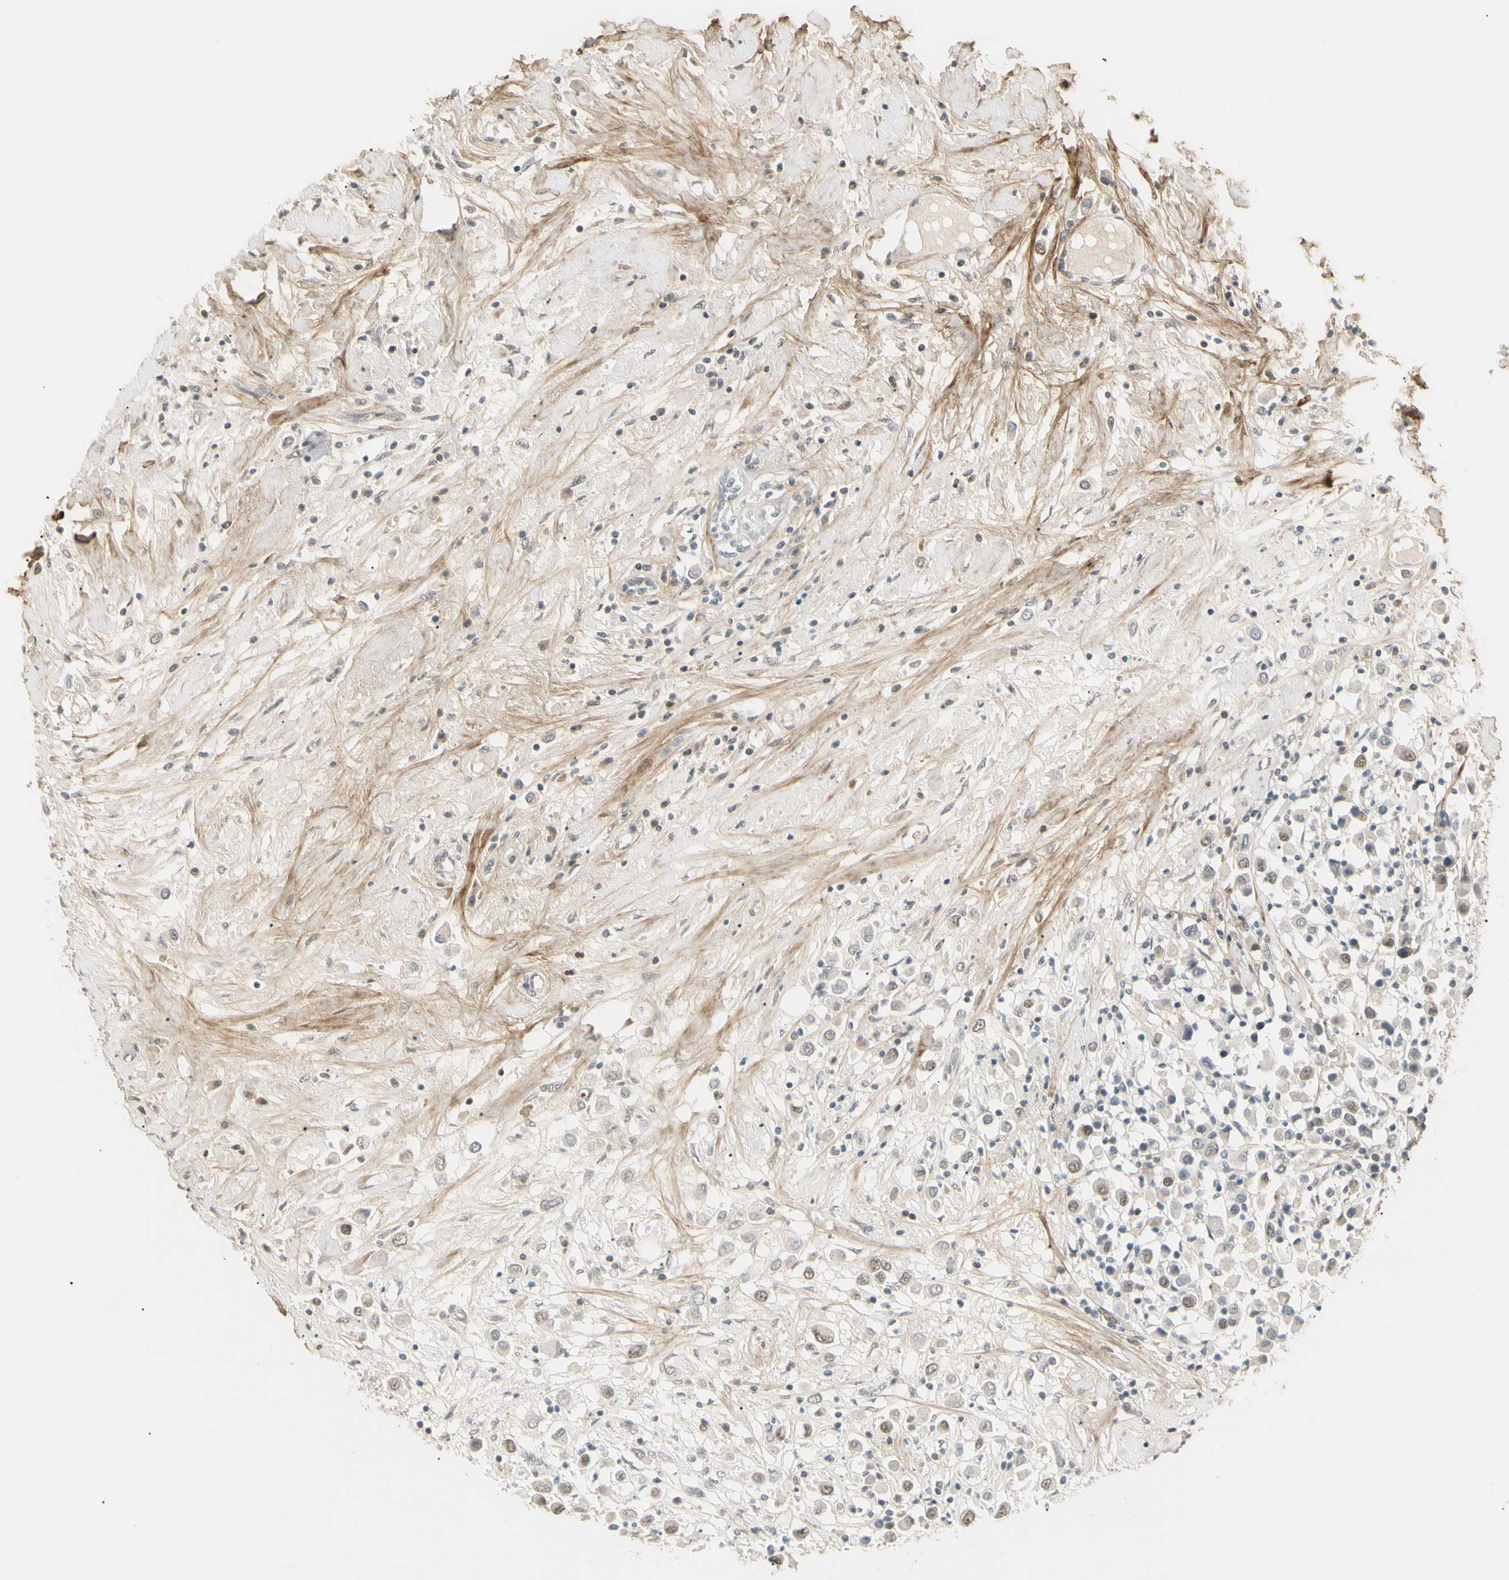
{"staining": {"intensity": "negative", "quantity": "none", "location": "none"}, "tissue": "breast cancer", "cell_type": "Tumor cells", "image_type": "cancer", "snomed": [{"axis": "morphology", "description": "Duct carcinoma"}, {"axis": "topography", "description": "Breast"}], "caption": "Immunohistochemical staining of human breast cancer exhibits no significant staining in tumor cells.", "gene": "ASPN", "patient": {"sex": "female", "age": 61}}